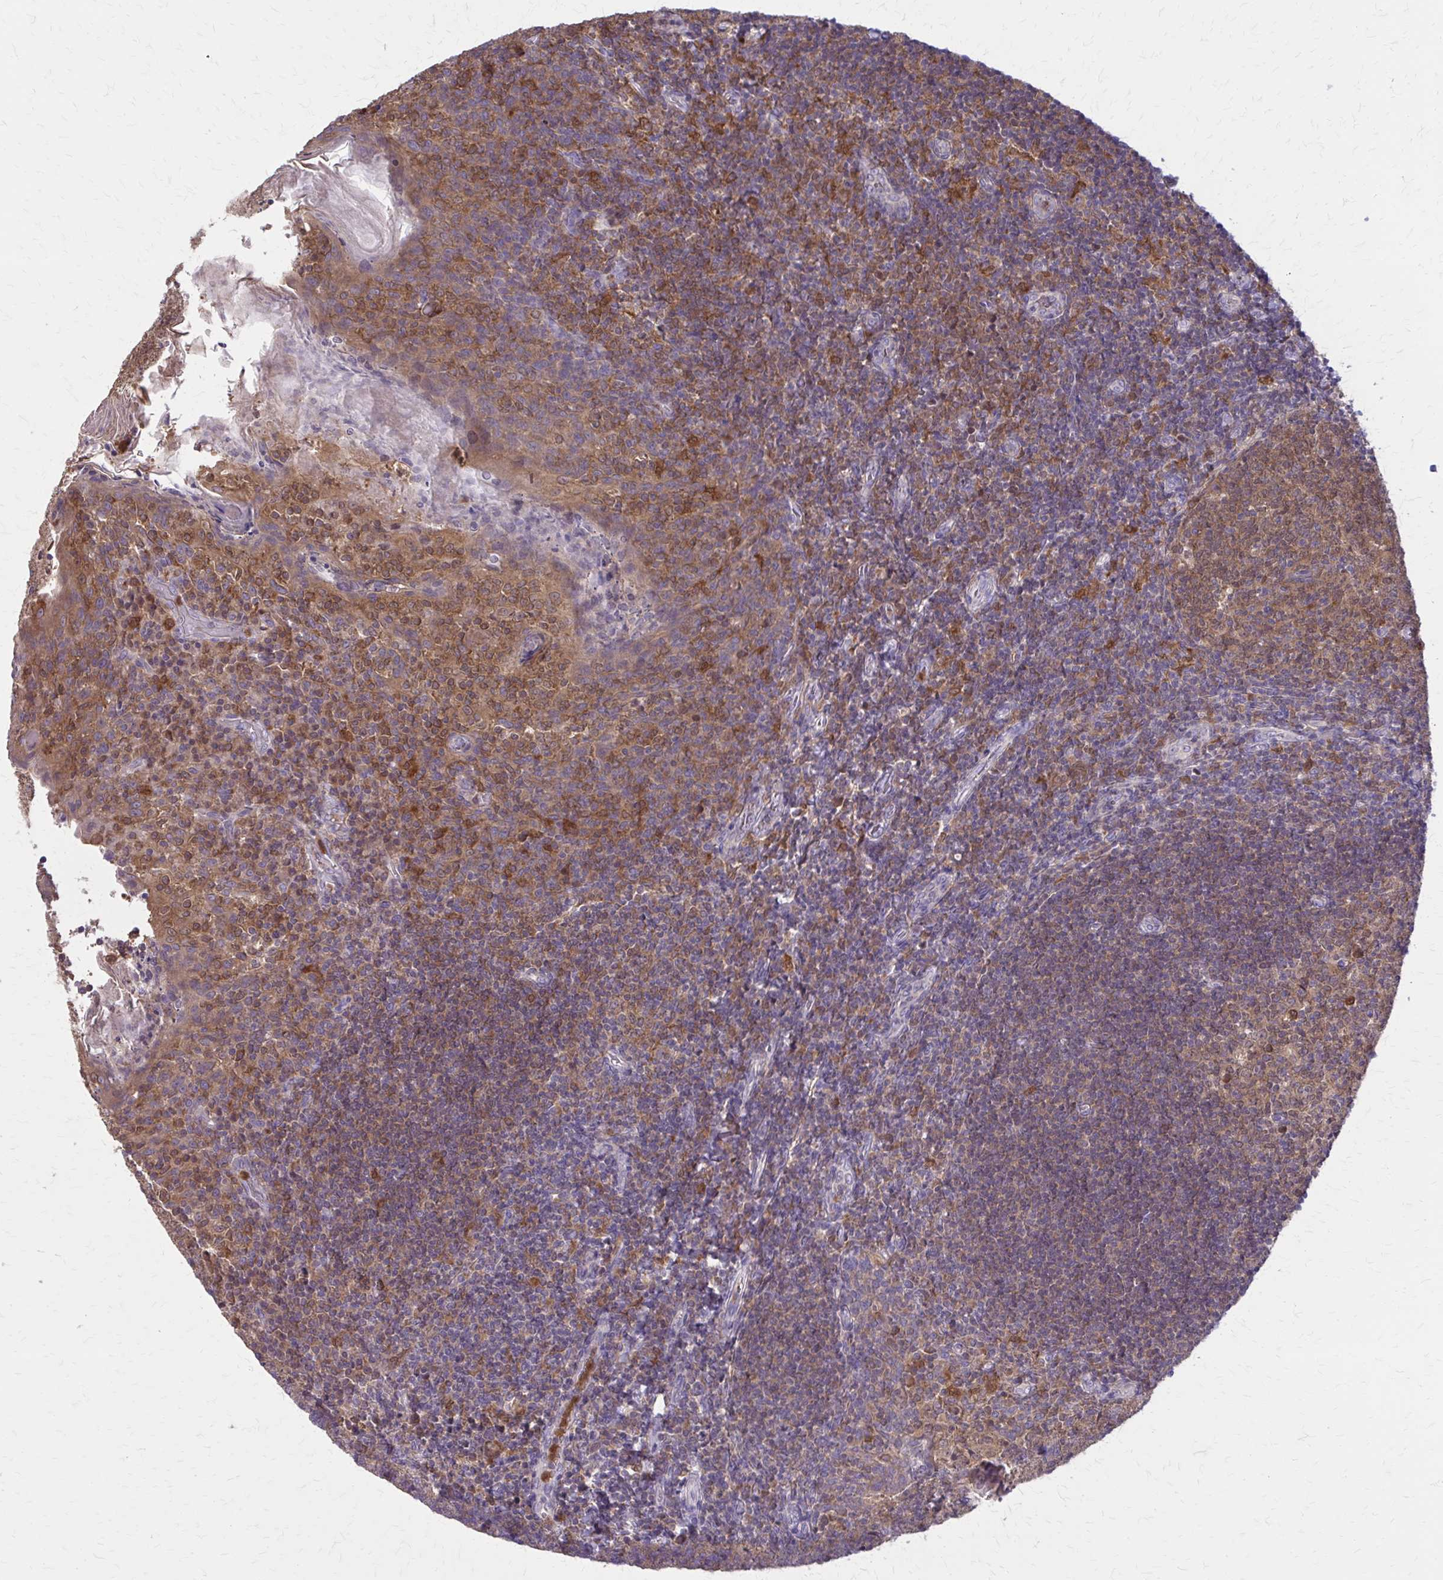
{"staining": {"intensity": "moderate", "quantity": ">75%", "location": "cytoplasmic/membranous"}, "tissue": "tonsil", "cell_type": "Germinal center cells", "image_type": "normal", "snomed": [{"axis": "morphology", "description": "Normal tissue, NOS"}, {"axis": "topography", "description": "Tonsil"}], "caption": "DAB immunohistochemical staining of normal human tonsil reveals moderate cytoplasmic/membranous protein positivity in approximately >75% of germinal center cells.", "gene": "NRBF2", "patient": {"sex": "female", "age": 10}}